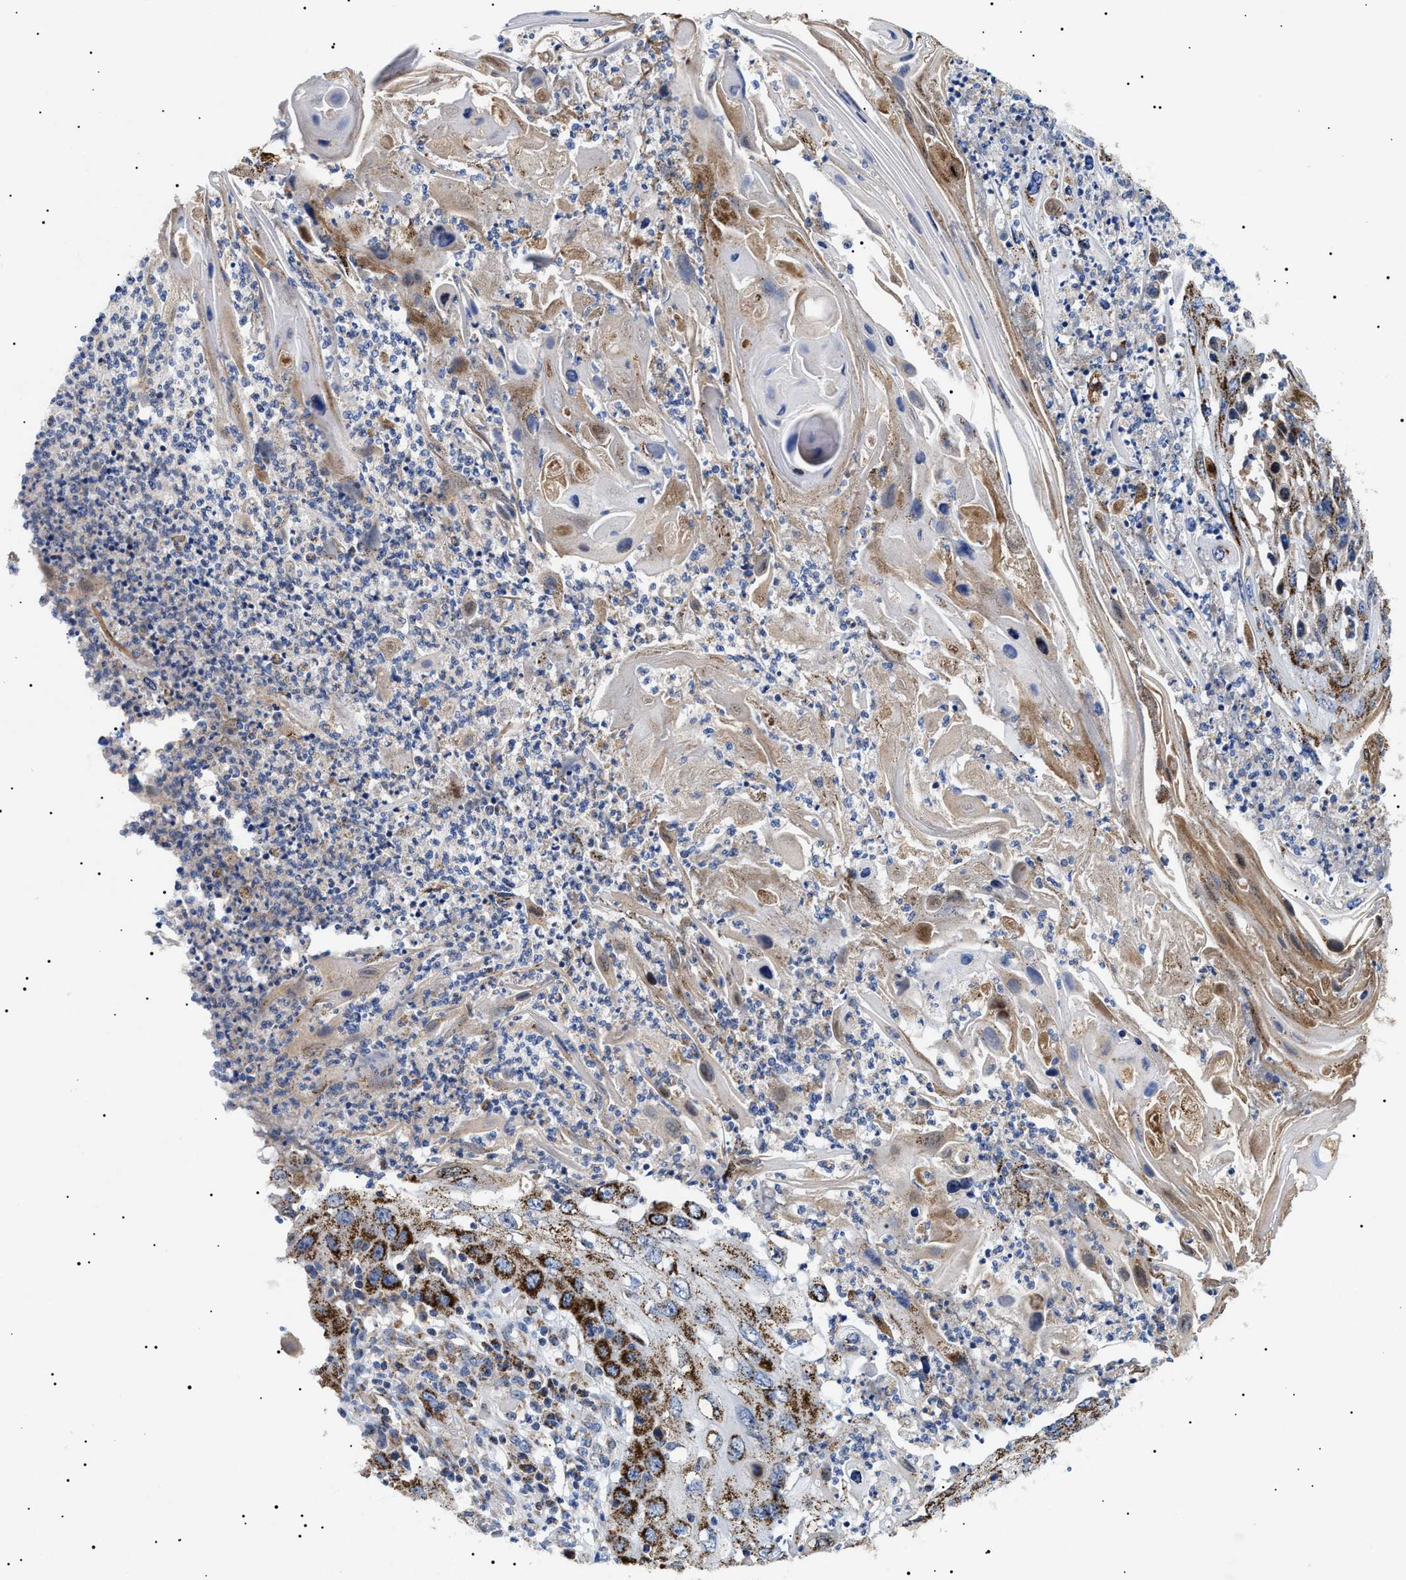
{"staining": {"intensity": "strong", "quantity": ">75%", "location": "cytoplasmic/membranous"}, "tissue": "skin cancer", "cell_type": "Tumor cells", "image_type": "cancer", "snomed": [{"axis": "morphology", "description": "Squamous cell carcinoma, NOS"}, {"axis": "topography", "description": "Skin"}], "caption": "The image exhibits a brown stain indicating the presence of a protein in the cytoplasmic/membranous of tumor cells in skin squamous cell carcinoma. (IHC, brightfield microscopy, high magnification).", "gene": "CHRDL2", "patient": {"sex": "male", "age": 55}}